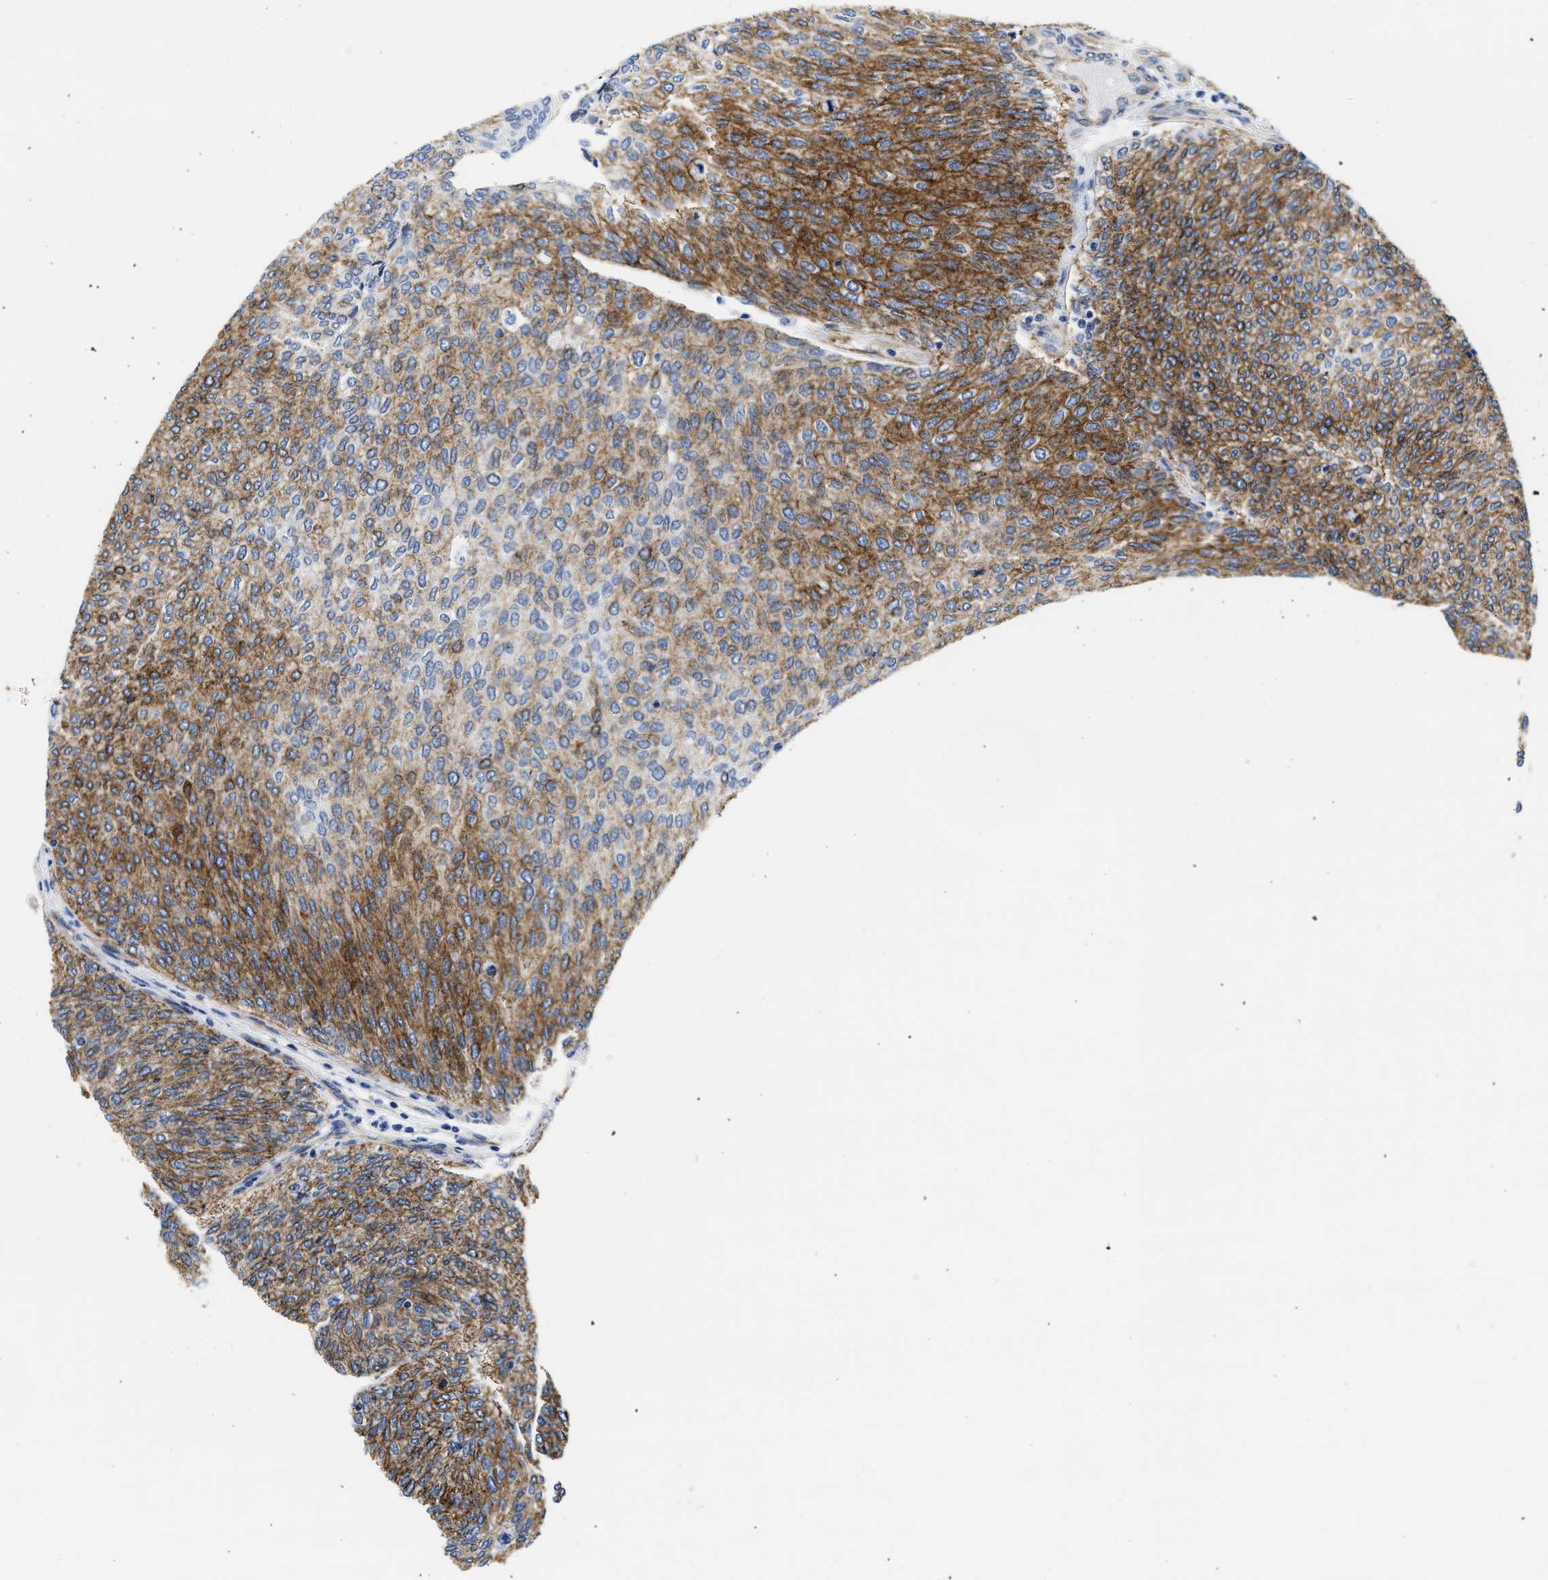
{"staining": {"intensity": "moderate", "quantity": ">75%", "location": "cytoplasmic/membranous"}, "tissue": "urothelial cancer", "cell_type": "Tumor cells", "image_type": "cancer", "snomed": [{"axis": "morphology", "description": "Urothelial carcinoma, Low grade"}, {"axis": "topography", "description": "Urinary bladder"}], "caption": "DAB immunohistochemical staining of human urothelial carcinoma (low-grade) exhibits moderate cytoplasmic/membranous protein expression in about >75% of tumor cells. Immunohistochemistry (ihc) stains the protein of interest in brown and the nuclei are stained blue.", "gene": "TRIM29", "patient": {"sex": "female", "age": 79}}